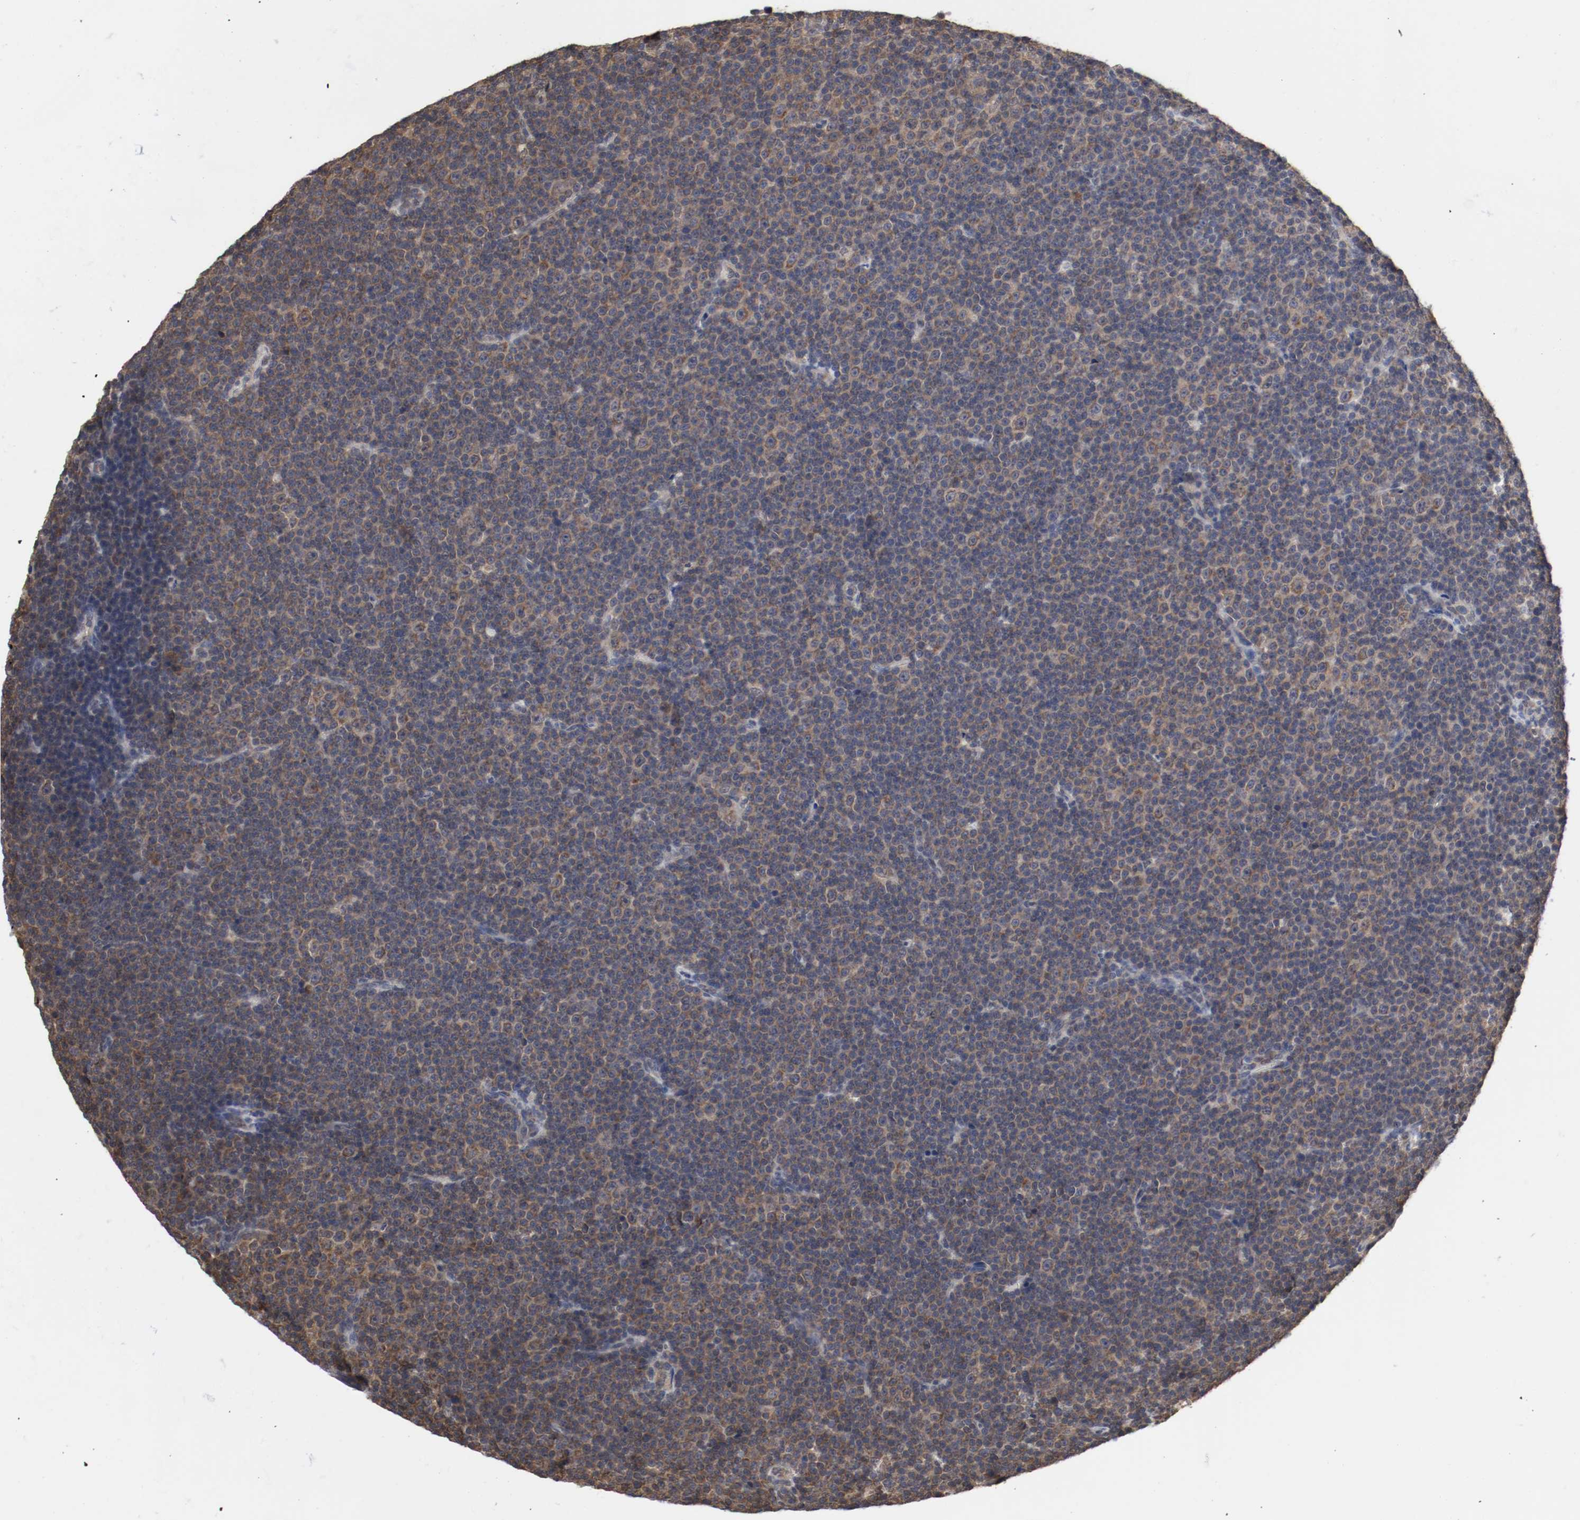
{"staining": {"intensity": "moderate", "quantity": ">75%", "location": "cytoplasmic/membranous"}, "tissue": "lymphoma", "cell_type": "Tumor cells", "image_type": "cancer", "snomed": [{"axis": "morphology", "description": "Malignant lymphoma, non-Hodgkin's type, Low grade"}, {"axis": "topography", "description": "Lymph node"}], "caption": "Lymphoma was stained to show a protein in brown. There is medium levels of moderate cytoplasmic/membranous positivity in about >75% of tumor cells.", "gene": "AFG3L2", "patient": {"sex": "female", "age": 67}}